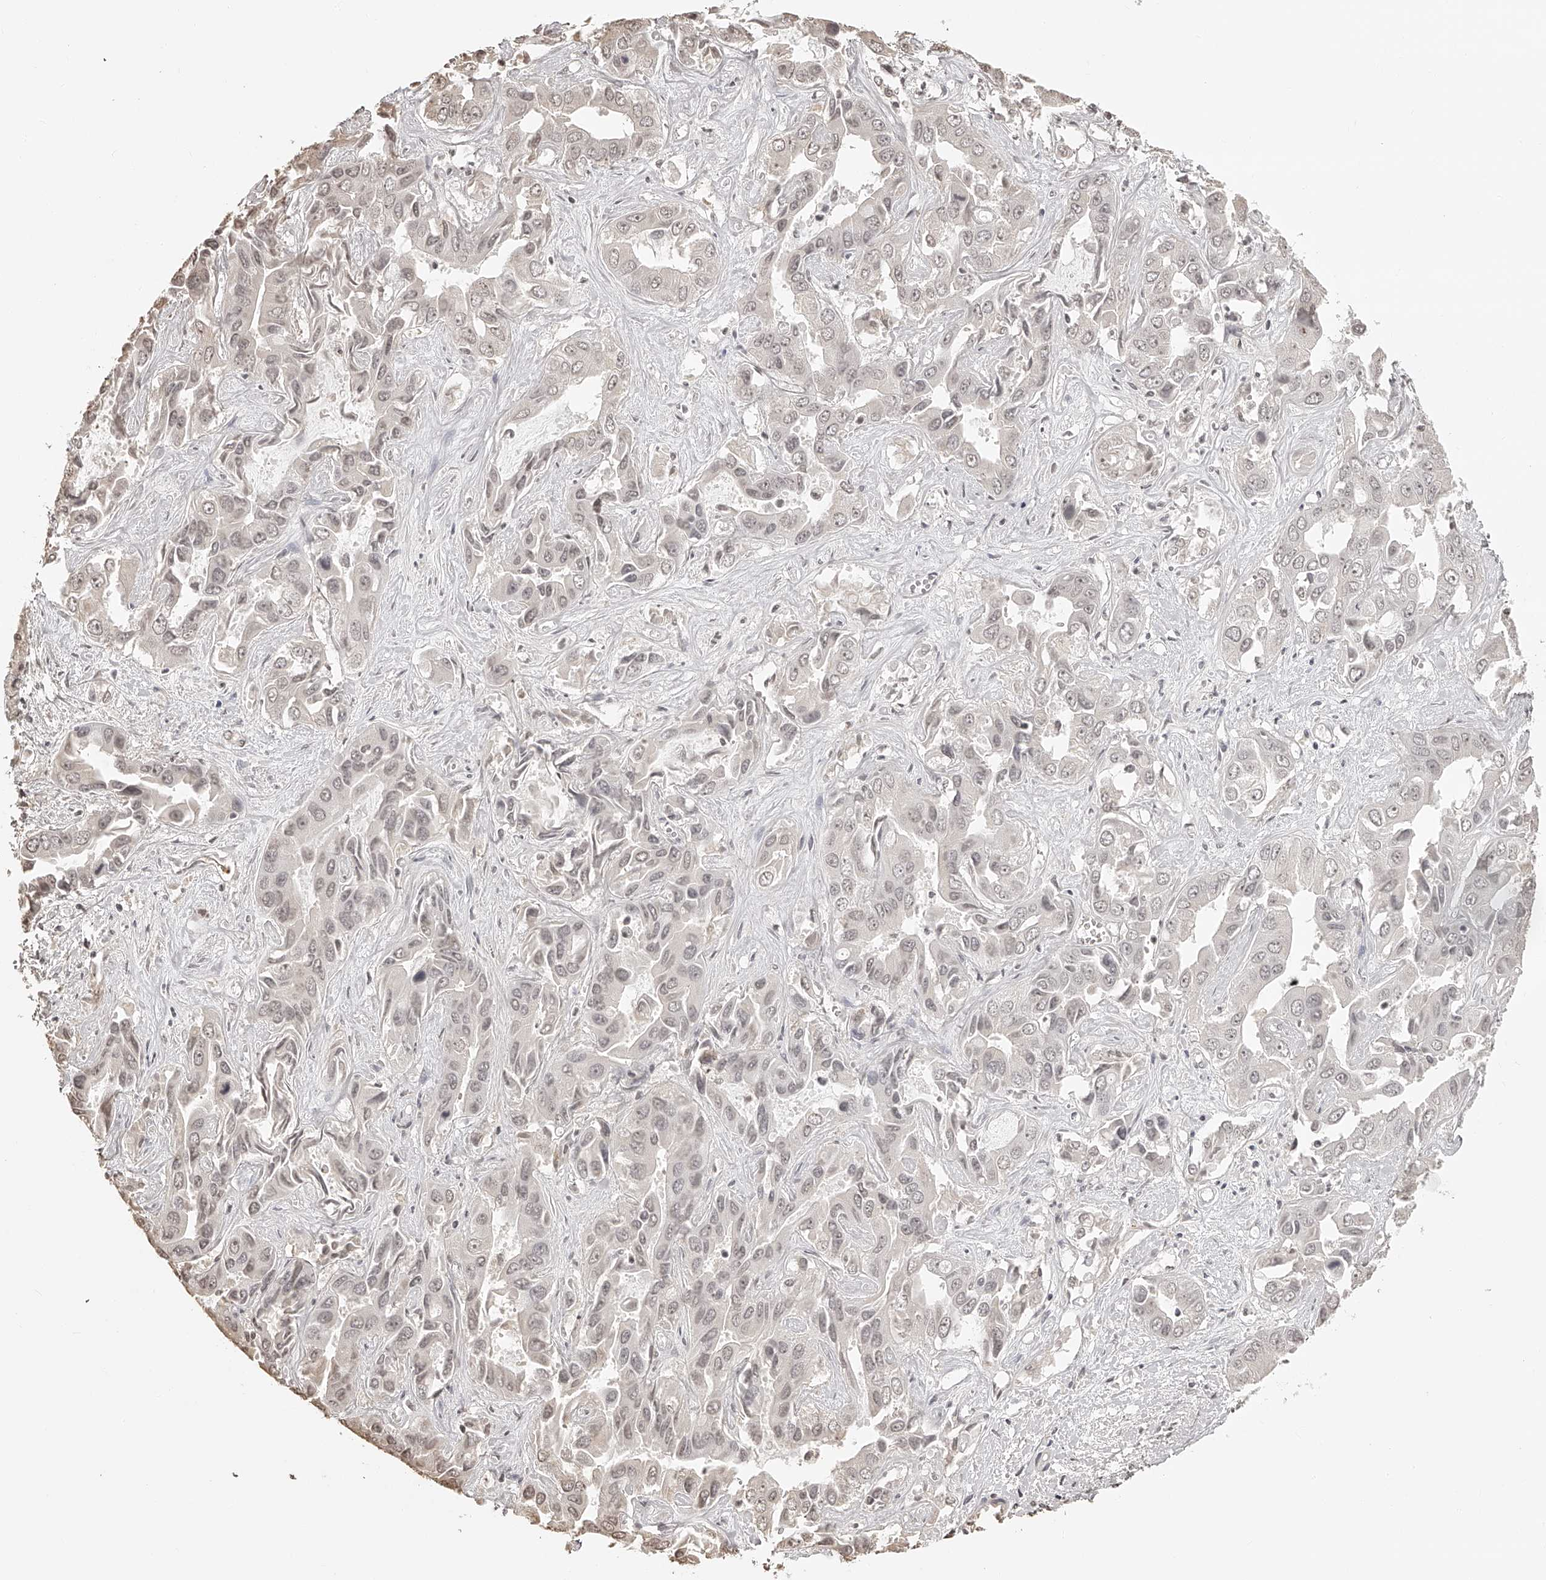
{"staining": {"intensity": "weak", "quantity": "<25%", "location": "nuclear"}, "tissue": "liver cancer", "cell_type": "Tumor cells", "image_type": "cancer", "snomed": [{"axis": "morphology", "description": "Cholangiocarcinoma"}, {"axis": "topography", "description": "Liver"}], "caption": "A histopathology image of cholangiocarcinoma (liver) stained for a protein displays no brown staining in tumor cells.", "gene": "ZNF503", "patient": {"sex": "female", "age": 52}}